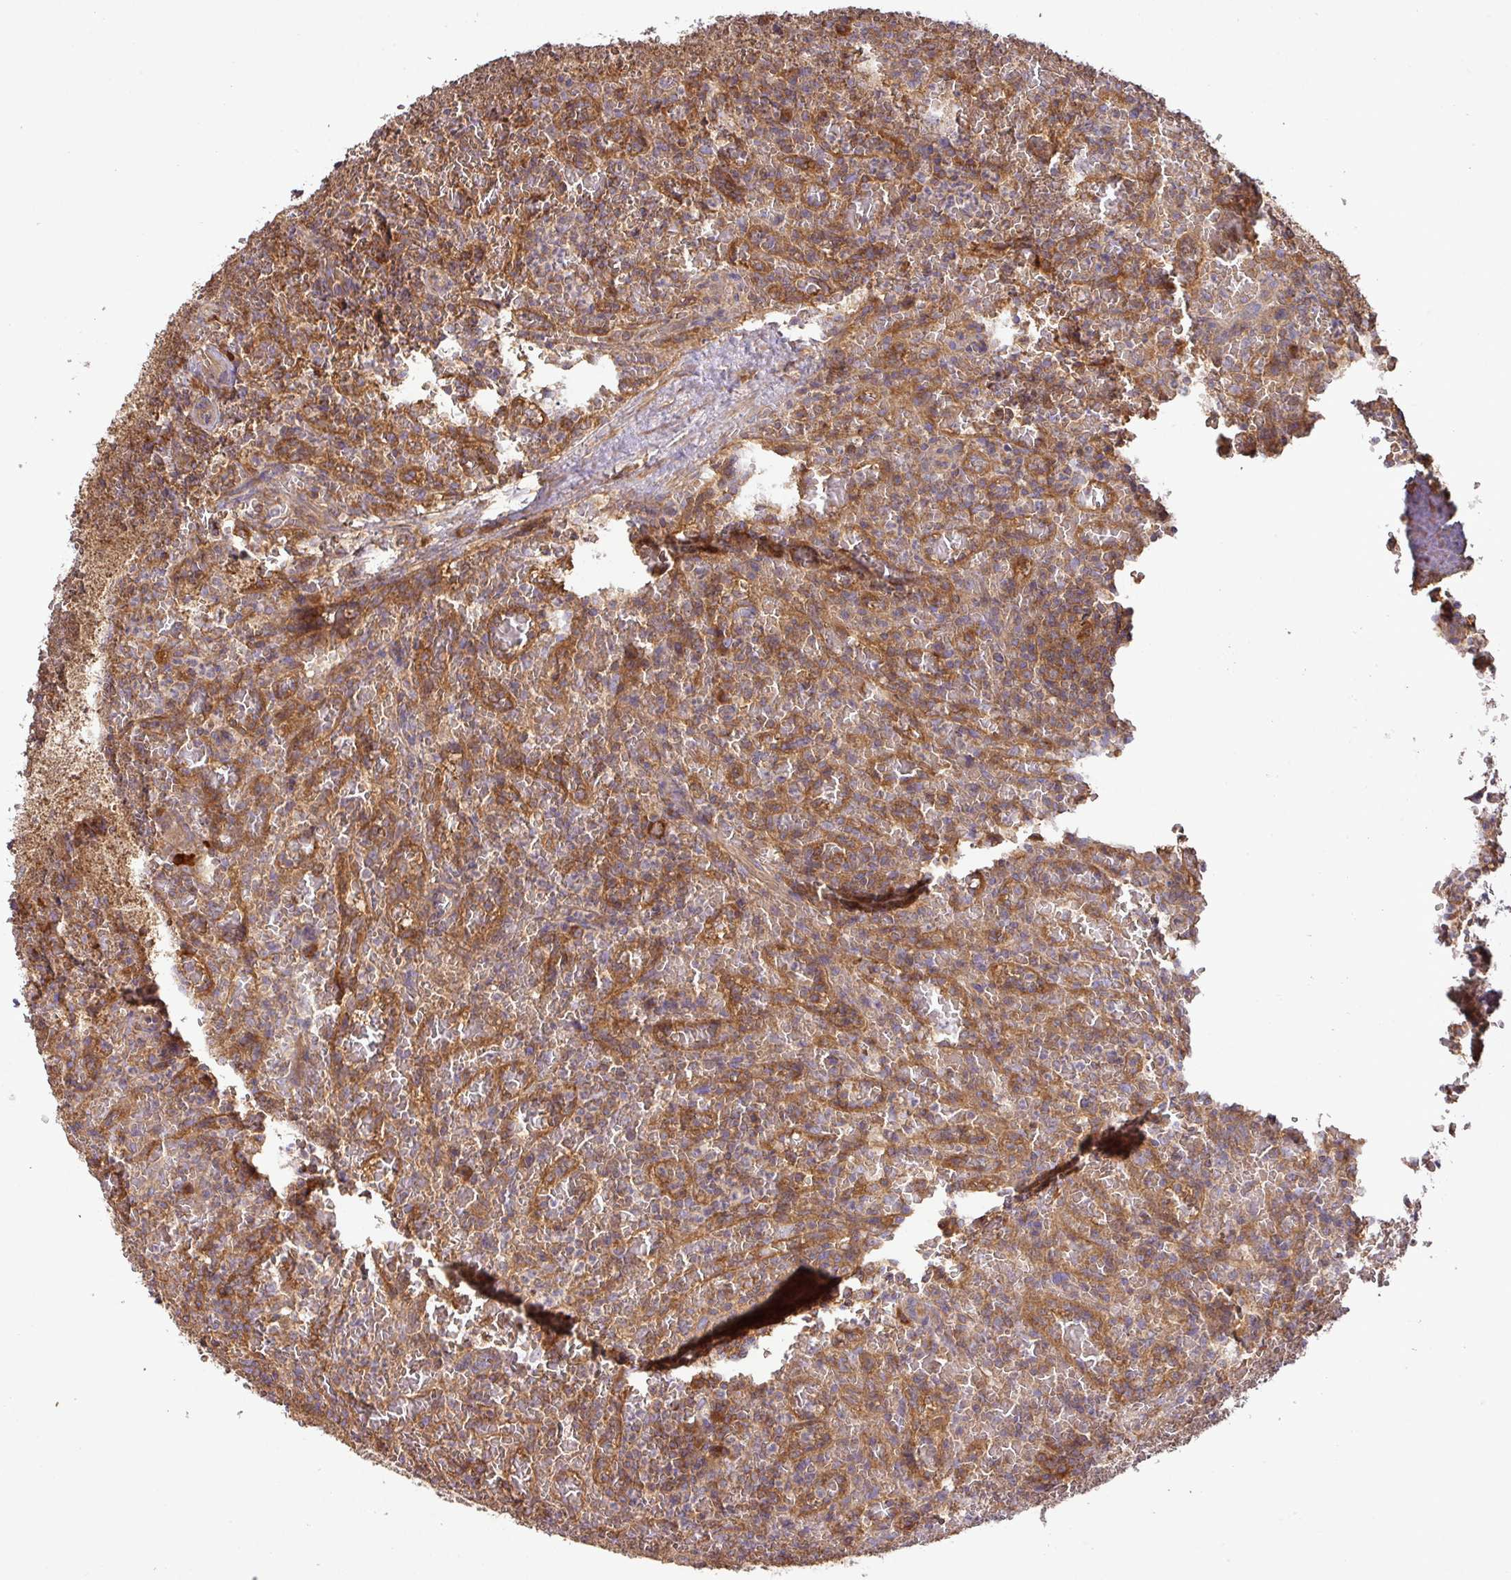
{"staining": {"intensity": "moderate", "quantity": ">75%", "location": "cytoplasmic/membranous"}, "tissue": "lymphoma", "cell_type": "Tumor cells", "image_type": "cancer", "snomed": [{"axis": "morphology", "description": "Malignant lymphoma, non-Hodgkin's type, Low grade"}, {"axis": "topography", "description": "Spleen"}], "caption": "Protein analysis of lymphoma tissue exhibits moderate cytoplasmic/membranous staining in approximately >75% of tumor cells.", "gene": "GSPT1", "patient": {"sex": "female", "age": 64}}